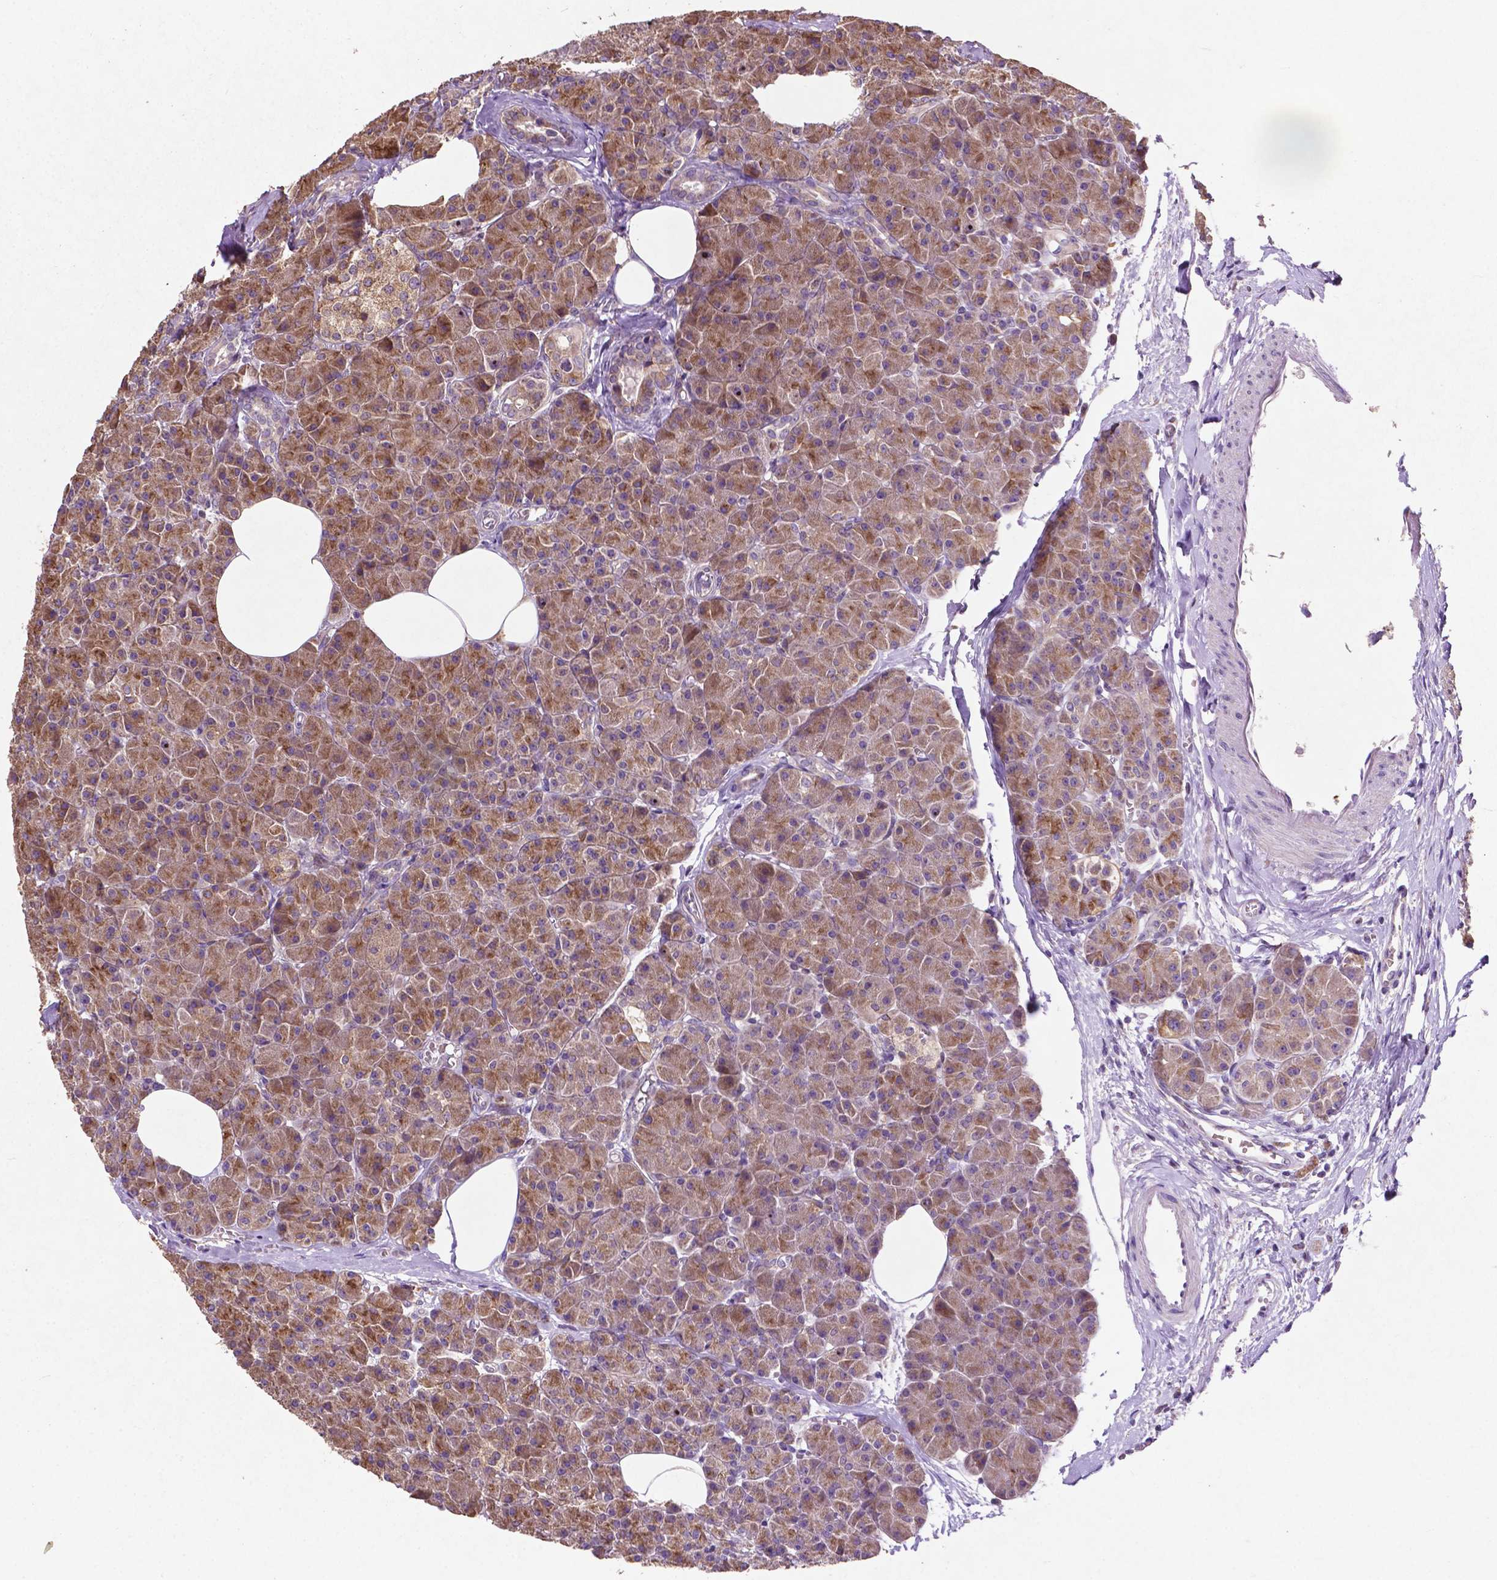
{"staining": {"intensity": "moderate", "quantity": "25%-75%", "location": "cytoplasmic/membranous"}, "tissue": "pancreas", "cell_type": "Exocrine glandular cells", "image_type": "normal", "snomed": [{"axis": "morphology", "description": "Normal tissue, NOS"}, {"axis": "topography", "description": "Pancreas"}], "caption": "IHC image of unremarkable human pancreas stained for a protein (brown), which exhibits medium levels of moderate cytoplasmic/membranous positivity in approximately 25%-75% of exocrine glandular cells.", "gene": "MBTPS1", "patient": {"sex": "female", "age": 45}}